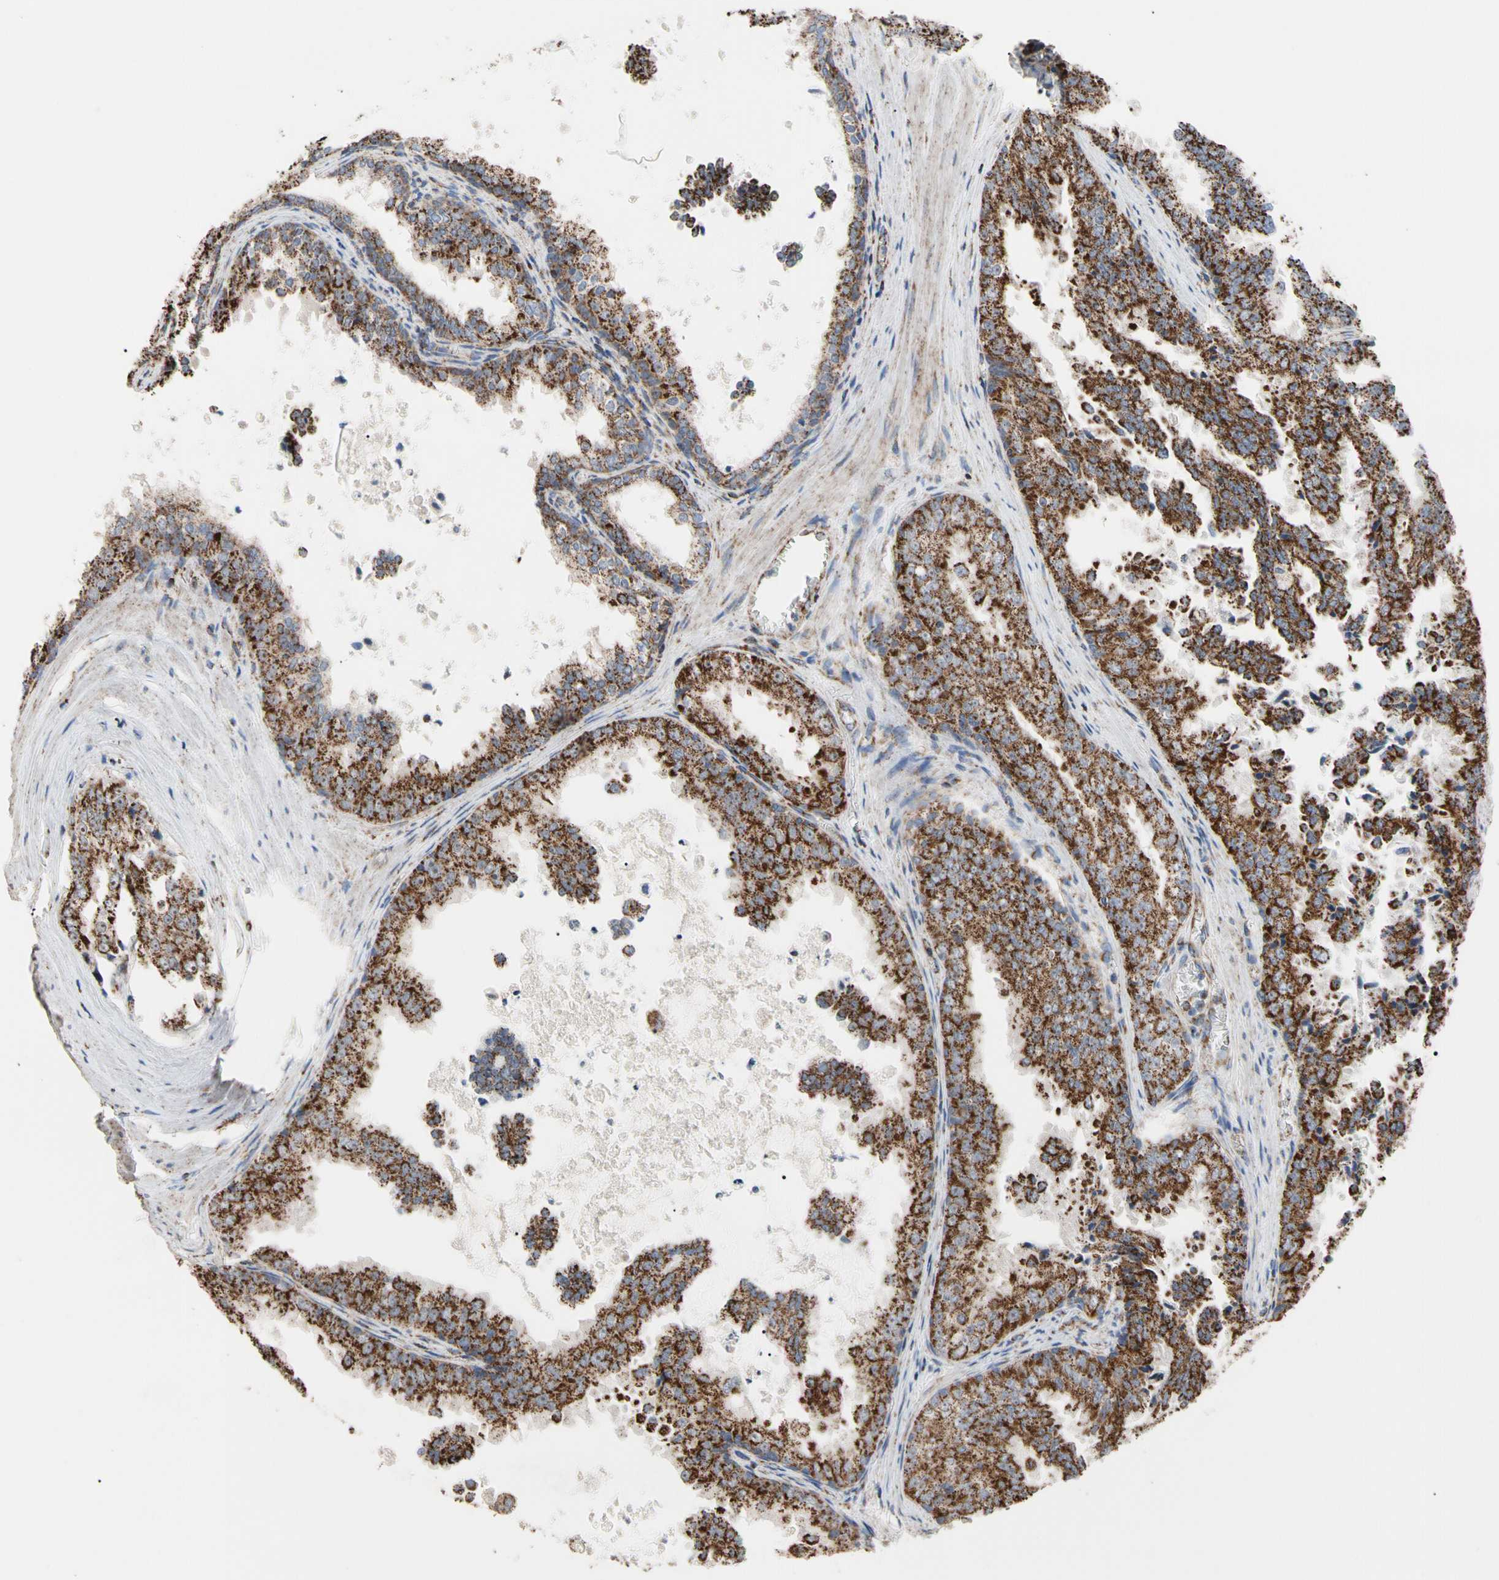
{"staining": {"intensity": "strong", "quantity": ">75%", "location": "cytoplasmic/membranous"}, "tissue": "prostate cancer", "cell_type": "Tumor cells", "image_type": "cancer", "snomed": [{"axis": "morphology", "description": "Adenocarcinoma, High grade"}, {"axis": "topography", "description": "Prostate"}], "caption": "Protein staining of prostate cancer (adenocarcinoma (high-grade)) tissue displays strong cytoplasmic/membranous positivity in approximately >75% of tumor cells.", "gene": "FAM110B", "patient": {"sex": "male", "age": 73}}